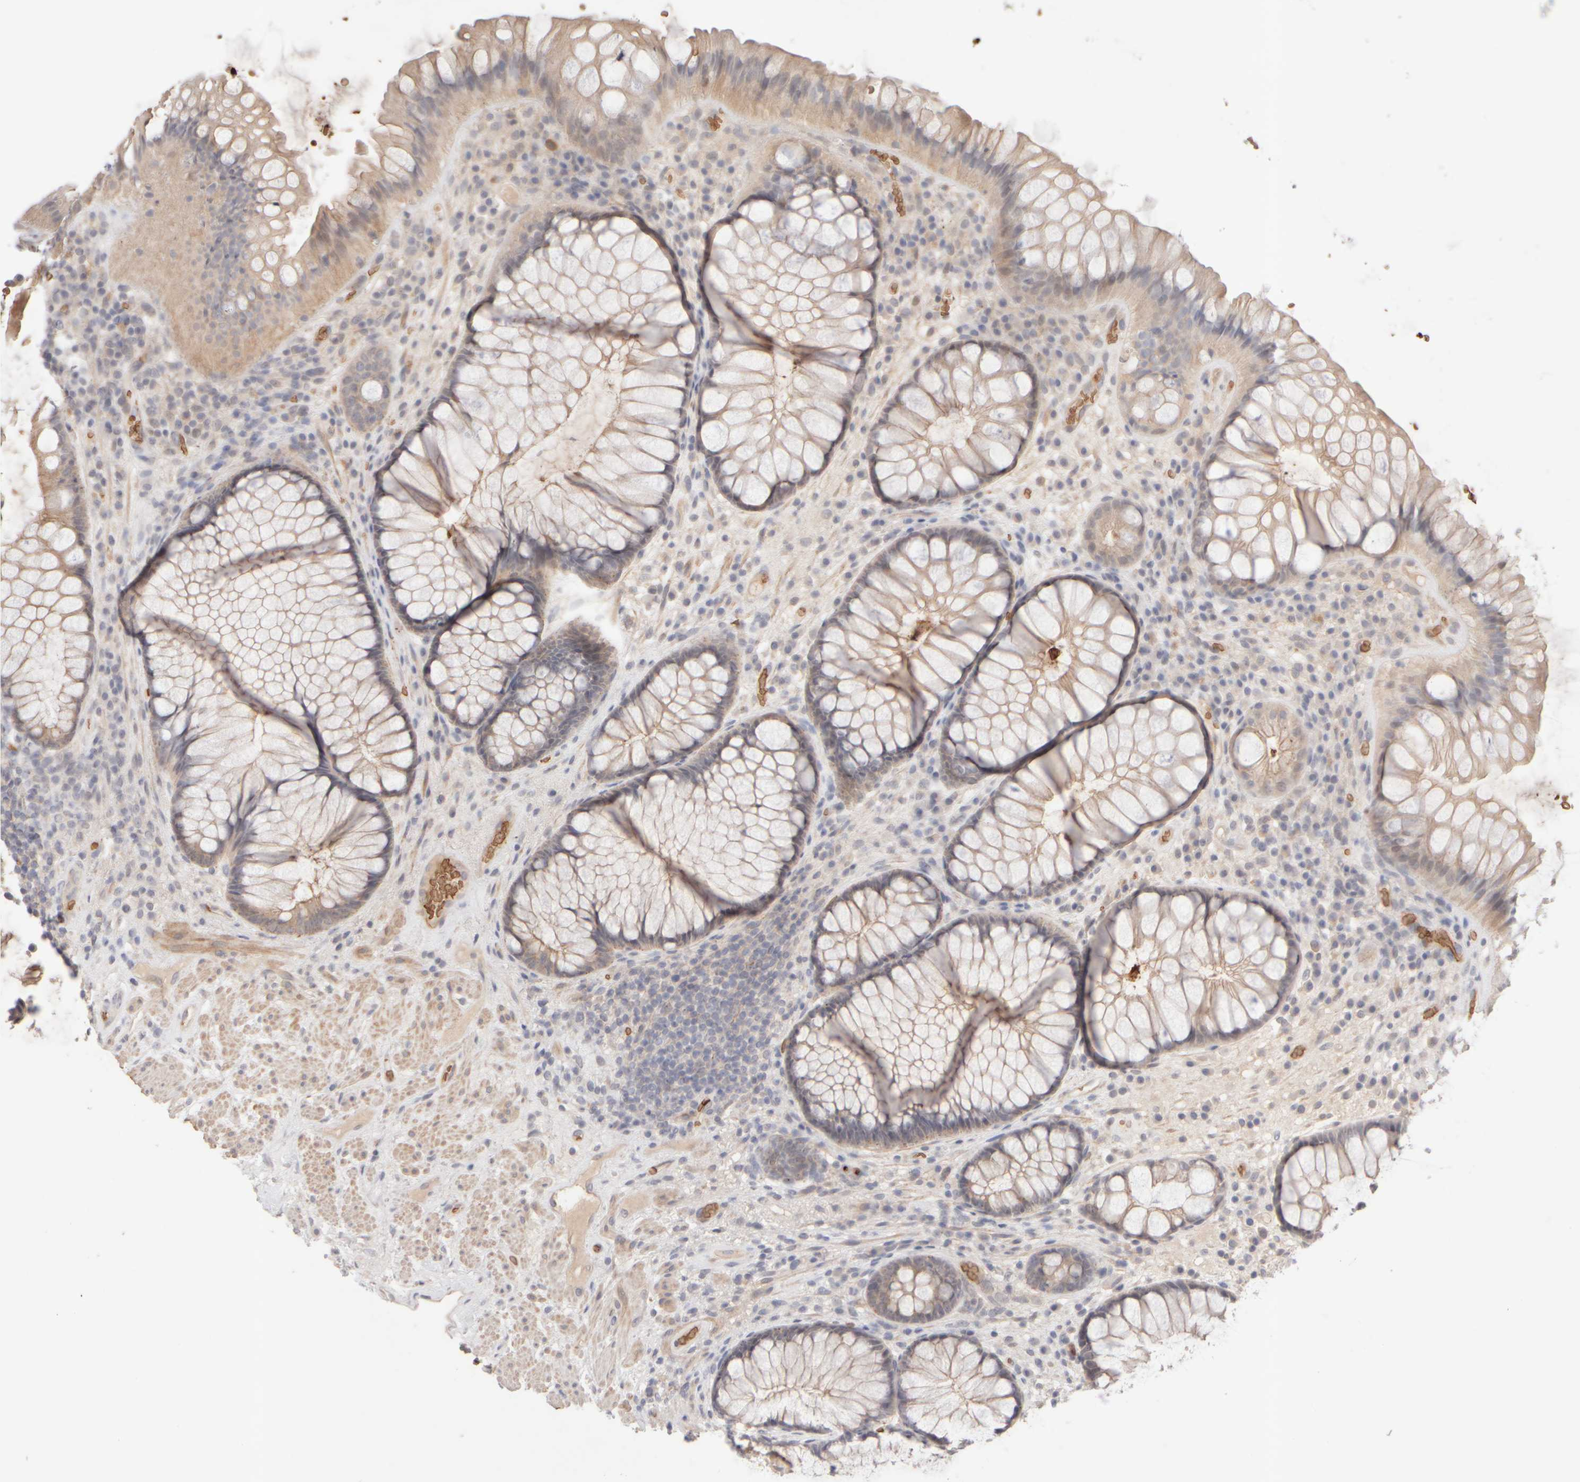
{"staining": {"intensity": "weak", "quantity": "25%-75%", "location": "cytoplasmic/membranous"}, "tissue": "rectum", "cell_type": "Glandular cells", "image_type": "normal", "snomed": [{"axis": "morphology", "description": "Normal tissue, NOS"}, {"axis": "topography", "description": "Rectum"}], "caption": "IHC (DAB (3,3'-diaminobenzidine)) staining of normal human rectum demonstrates weak cytoplasmic/membranous protein positivity in approximately 25%-75% of glandular cells. (DAB = brown stain, brightfield microscopy at high magnification).", "gene": "MST1", "patient": {"sex": "male", "age": 51}}